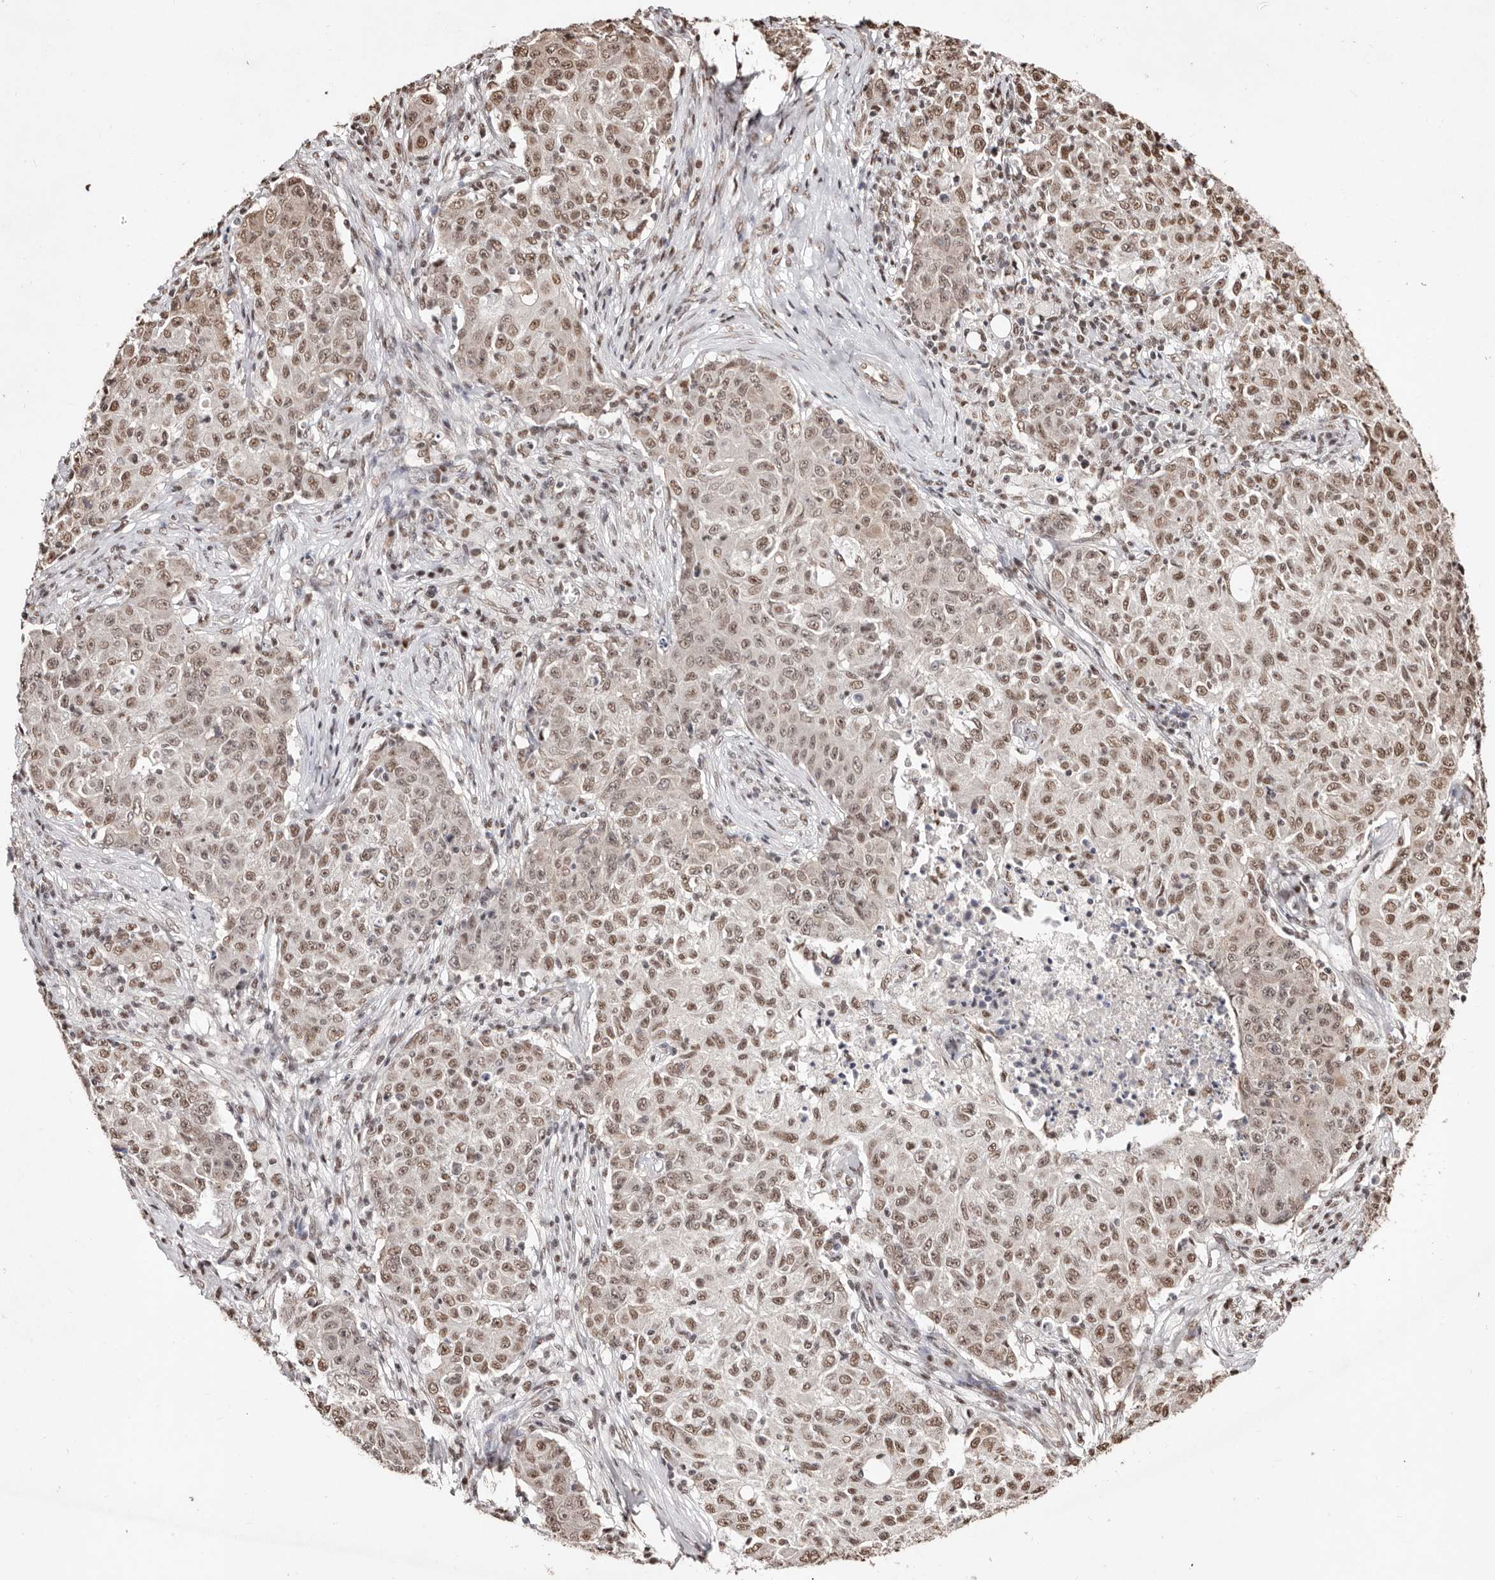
{"staining": {"intensity": "moderate", "quantity": ">75%", "location": "nuclear"}, "tissue": "ovarian cancer", "cell_type": "Tumor cells", "image_type": "cancer", "snomed": [{"axis": "morphology", "description": "Carcinoma, endometroid"}, {"axis": "topography", "description": "Ovary"}], "caption": "This photomicrograph demonstrates immunohistochemistry (IHC) staining of endometroid carcinoma (ovarian), with medium moderate nuclear positivity in about >75% of tumor cells.", "gene": "BICRAL", "patient": {"sex": "female", "age": 42}}